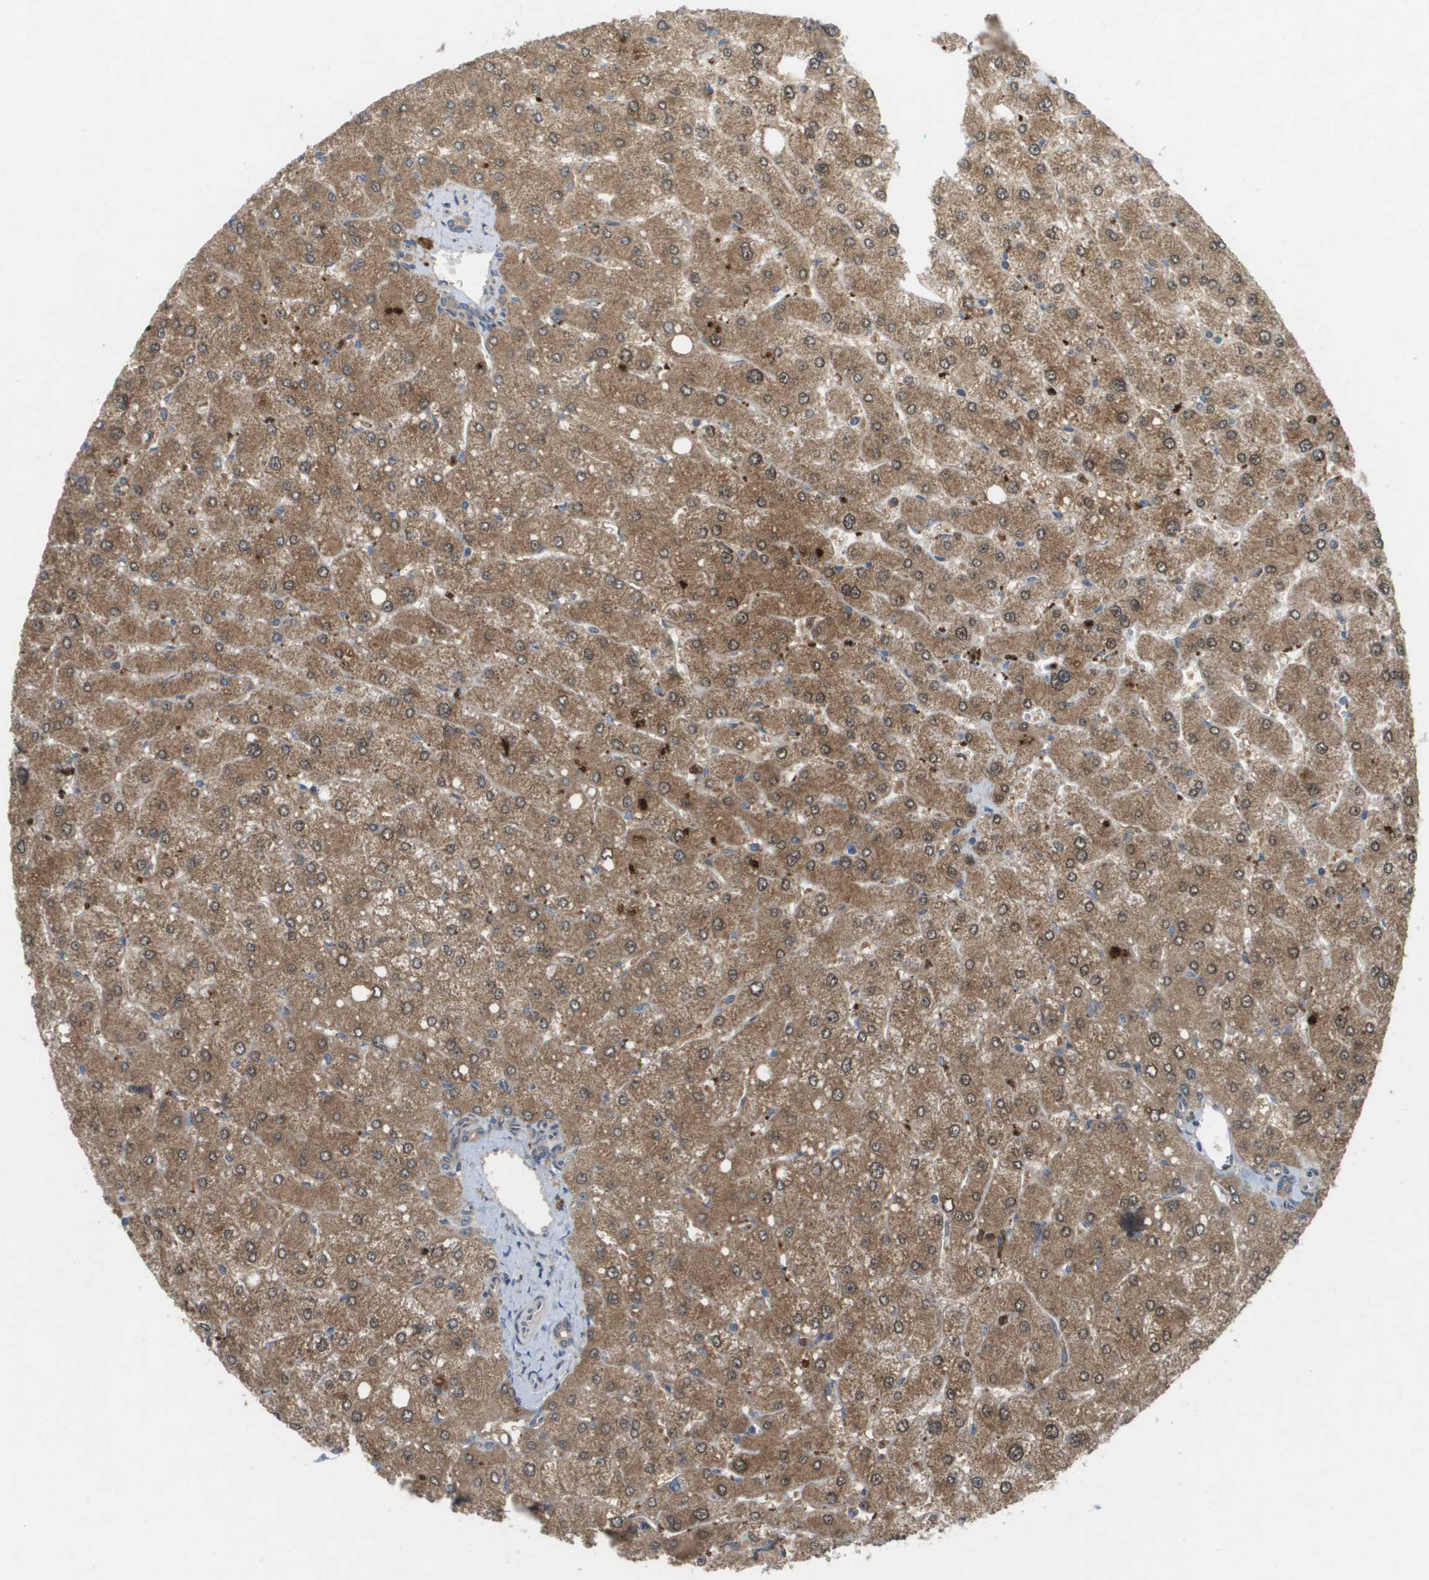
{"staining": {"intensity": "weak", "quantity": ">75%", "location": "cytoplasmic/membranous"}, "tissue": "liver", "cell_type": "Cholangiocytes", "image_type": "normal", "snomed": [{"axis": "morphology", "description": "Normal tissue, NOS"}, {"axis": "topography", "description": "Liver"}], "caption": "Liver stained with a brown dye displays weak cytoplasmic/membranous positive staining in about >75% of cholangiocytes.", "gene": "PALD1", "patient": {"sex": "male", "age": 55}}